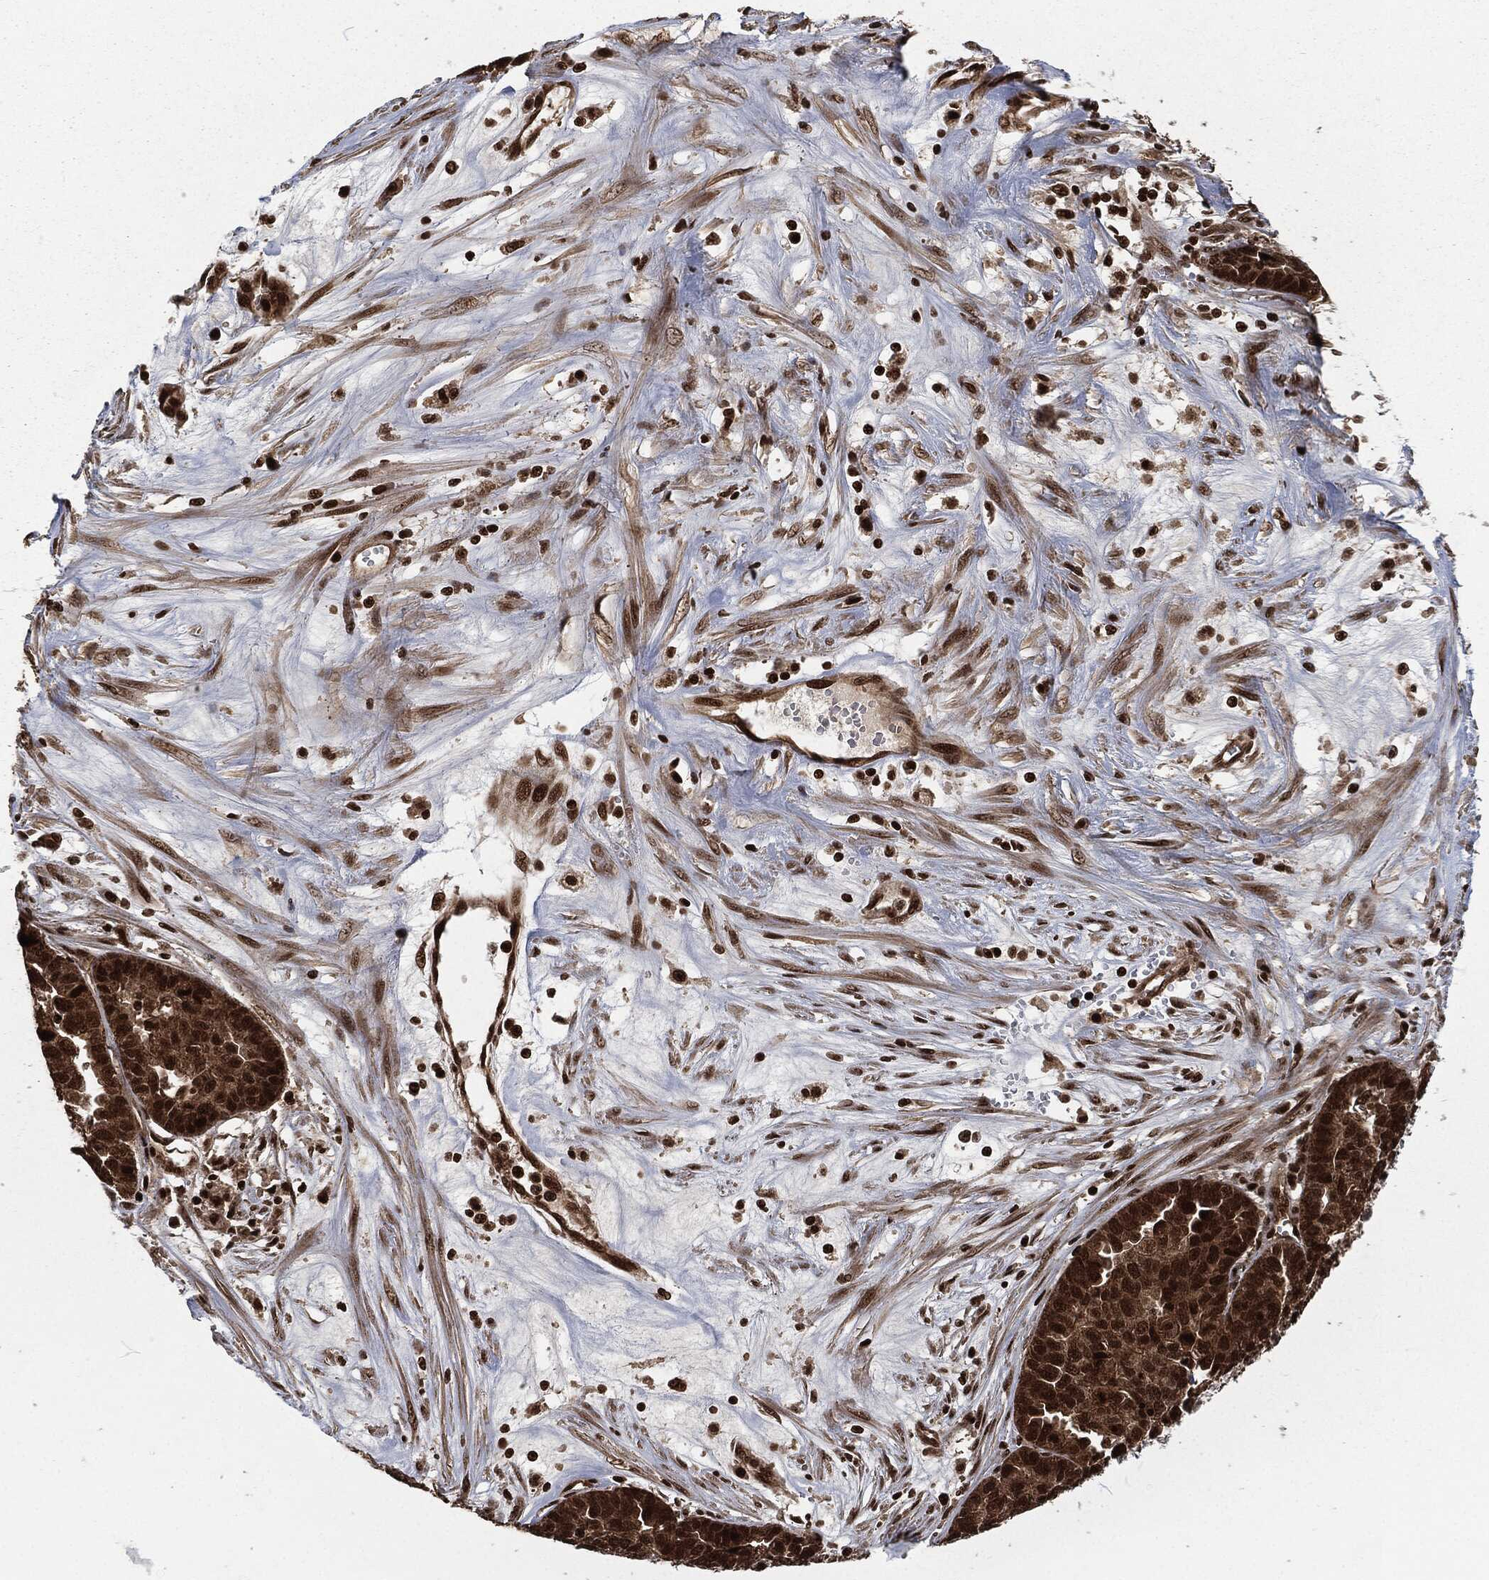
{"staining": {"intensity": "strong", "quantity": ">75%", "location": "cytoplasmic/membranous,nuclear"}, "tissue": "ovarian cancer", "cell_type": "Tumor cells", "image_type": "cancer", "snomed": [{"axis": "morphology", "description": "Cystadenocarcinoma, serous, NOS"}, {"axis": "topography", "description": "Ovary"}], "caption": "This is a histology image of immunohistochemistry staining of ovarian serous cystadenocarcinoma, which shows strong expression in the cytoplasmic/membranous and nuclear of tumor cells.", "gene": "NGRN", "patient": {"sex": "female", "age": 87}}